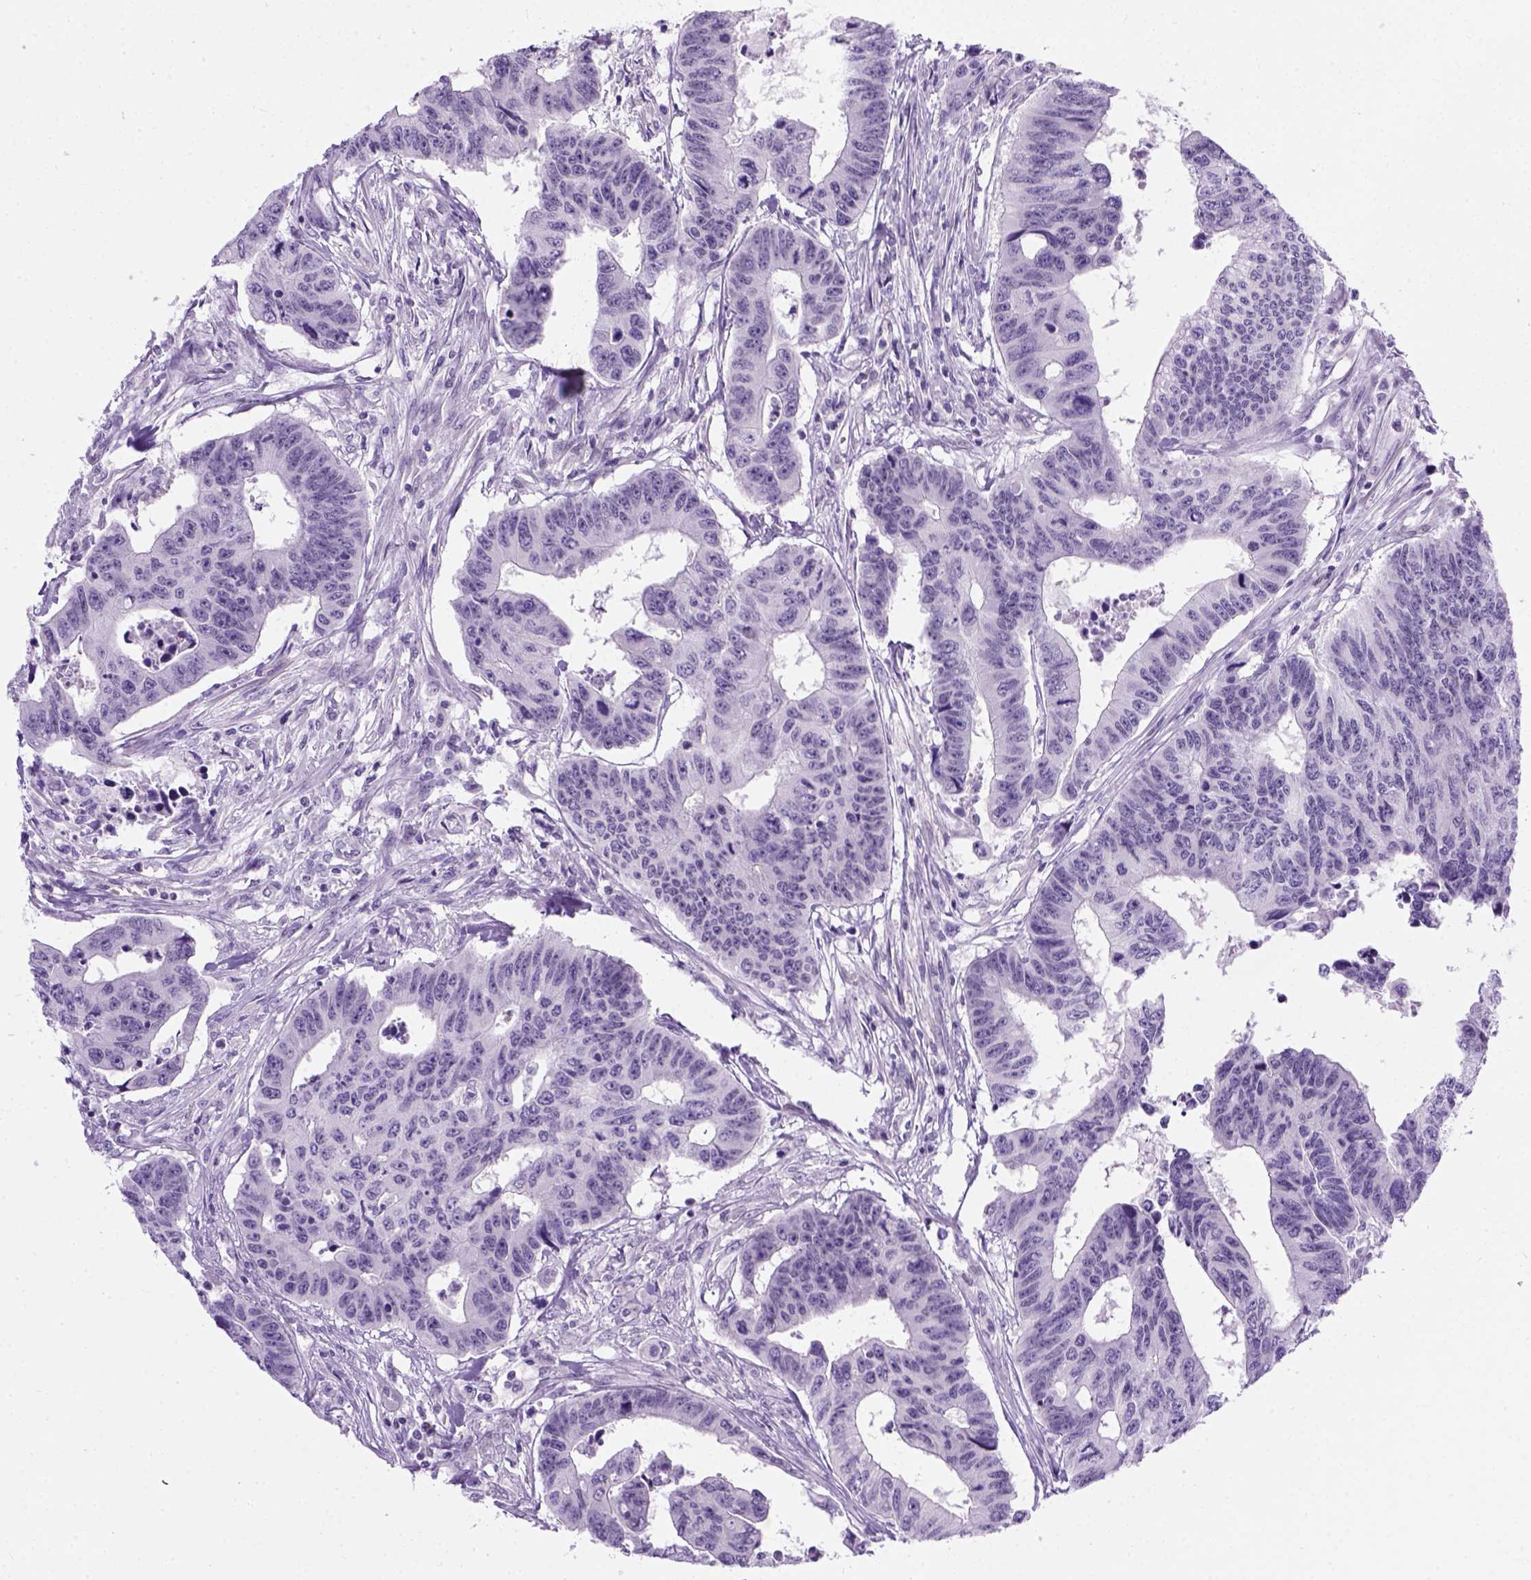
{"staining": {"intensity": "negative", "quantity": "none", "location": "none"}, "tissue": "colorectal cancer", "cell_type": "Tumor cells", "image_type": "cancer", "snomed": [{"axis": "morphology", "description": "Adenocarcinoma, NOS"}, {"axis": "topography", "description": "Rectum"}], "caption": "Colorectal cancer (adenocarcinoma) was stained to show a protein in brown. There is no significant positivity in tumor cells.", "gene": "FAM184B", "patient": {"sex": "female", "age": 85}}